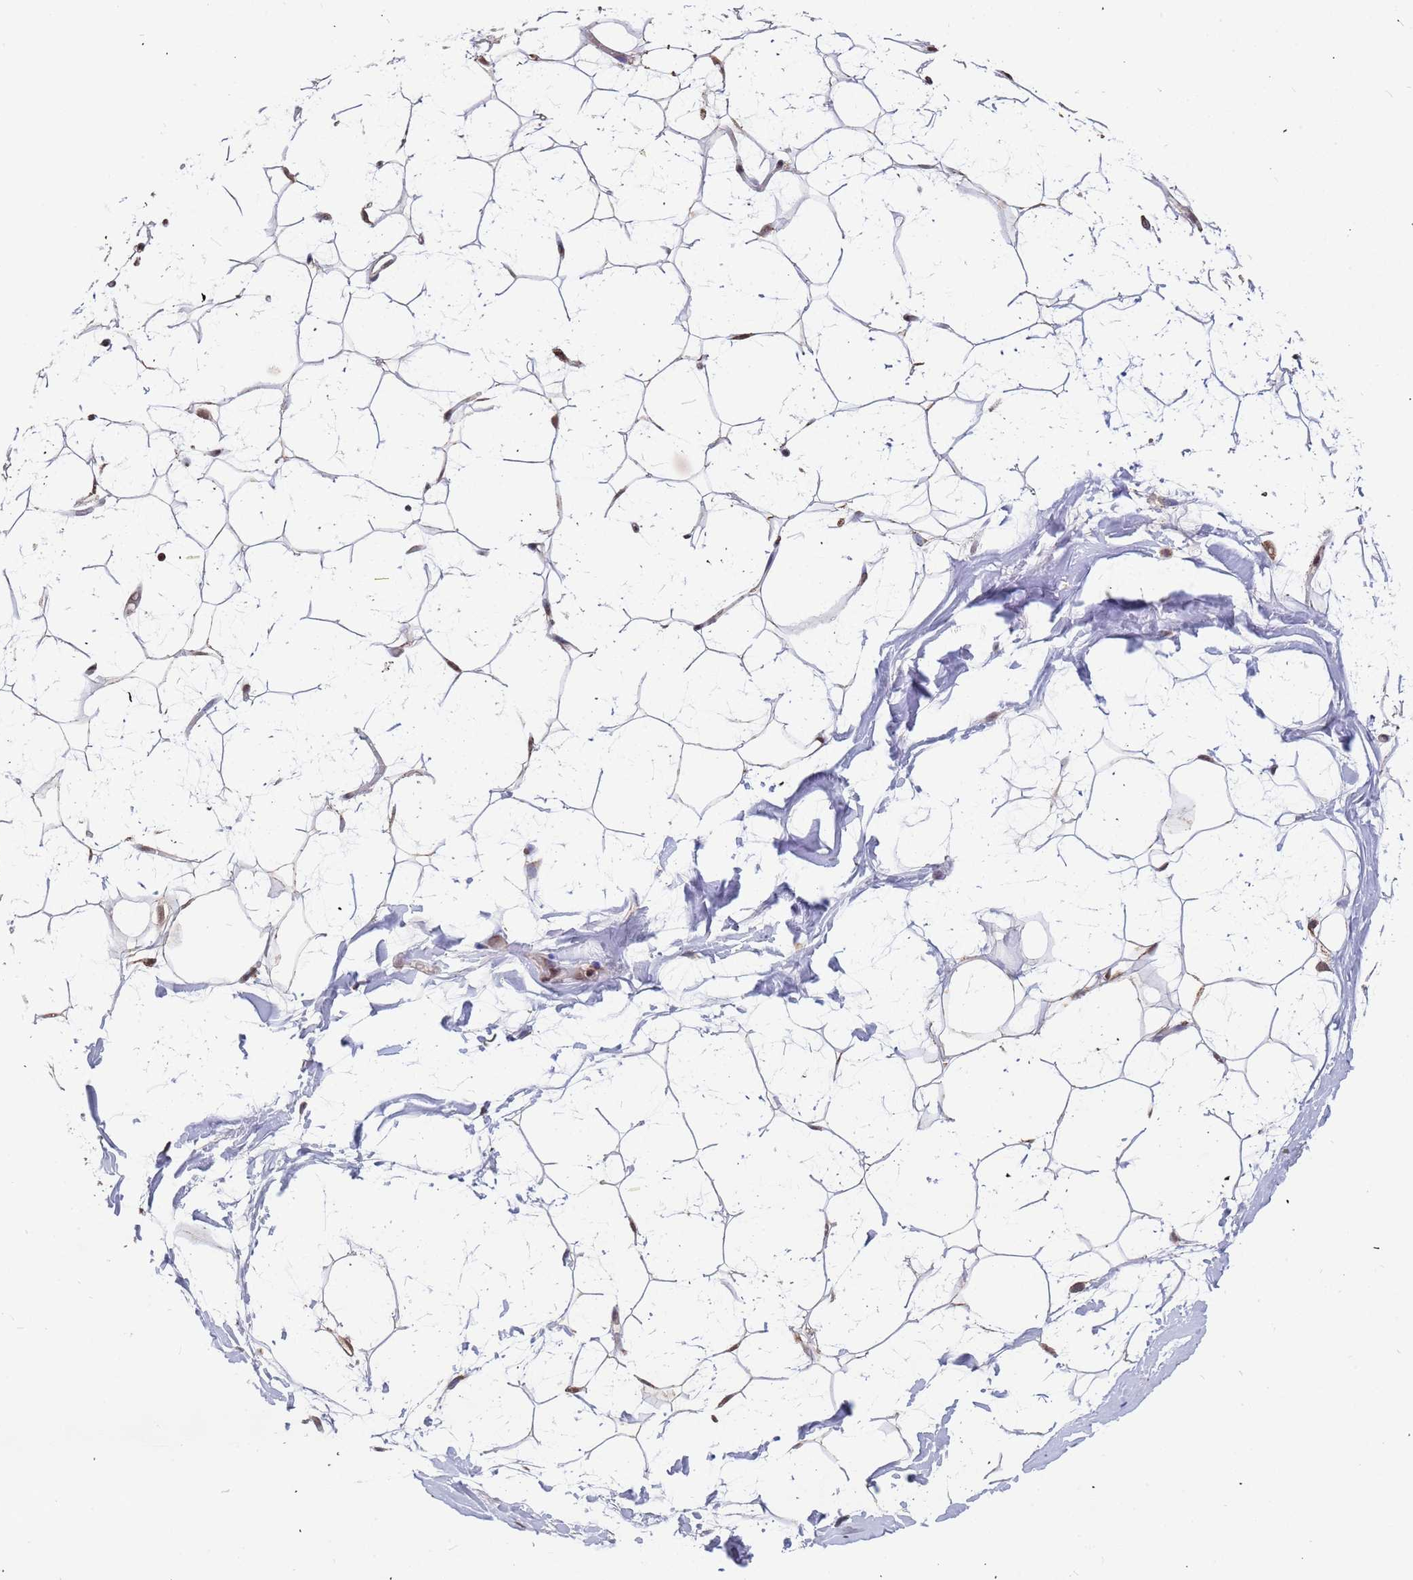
{"staining": {"intensity": "negative", "quantity": "none", "location": "none"}, "tissue": "adipose tissue", "cell_type": "Adipocytes", "image_type": "normal", "snomed": [{"axis": "morphology", "description": "Normal tissue, NOS"}, {"axis": "topography", "description": "Breast"}], "caption": "Immunohistochemical staining of unremarkable adipose tissue exhibits no significant positivity in adipocytes.", "gene": "DENND2B", "patient": {"sex": "female", "age": 26}}